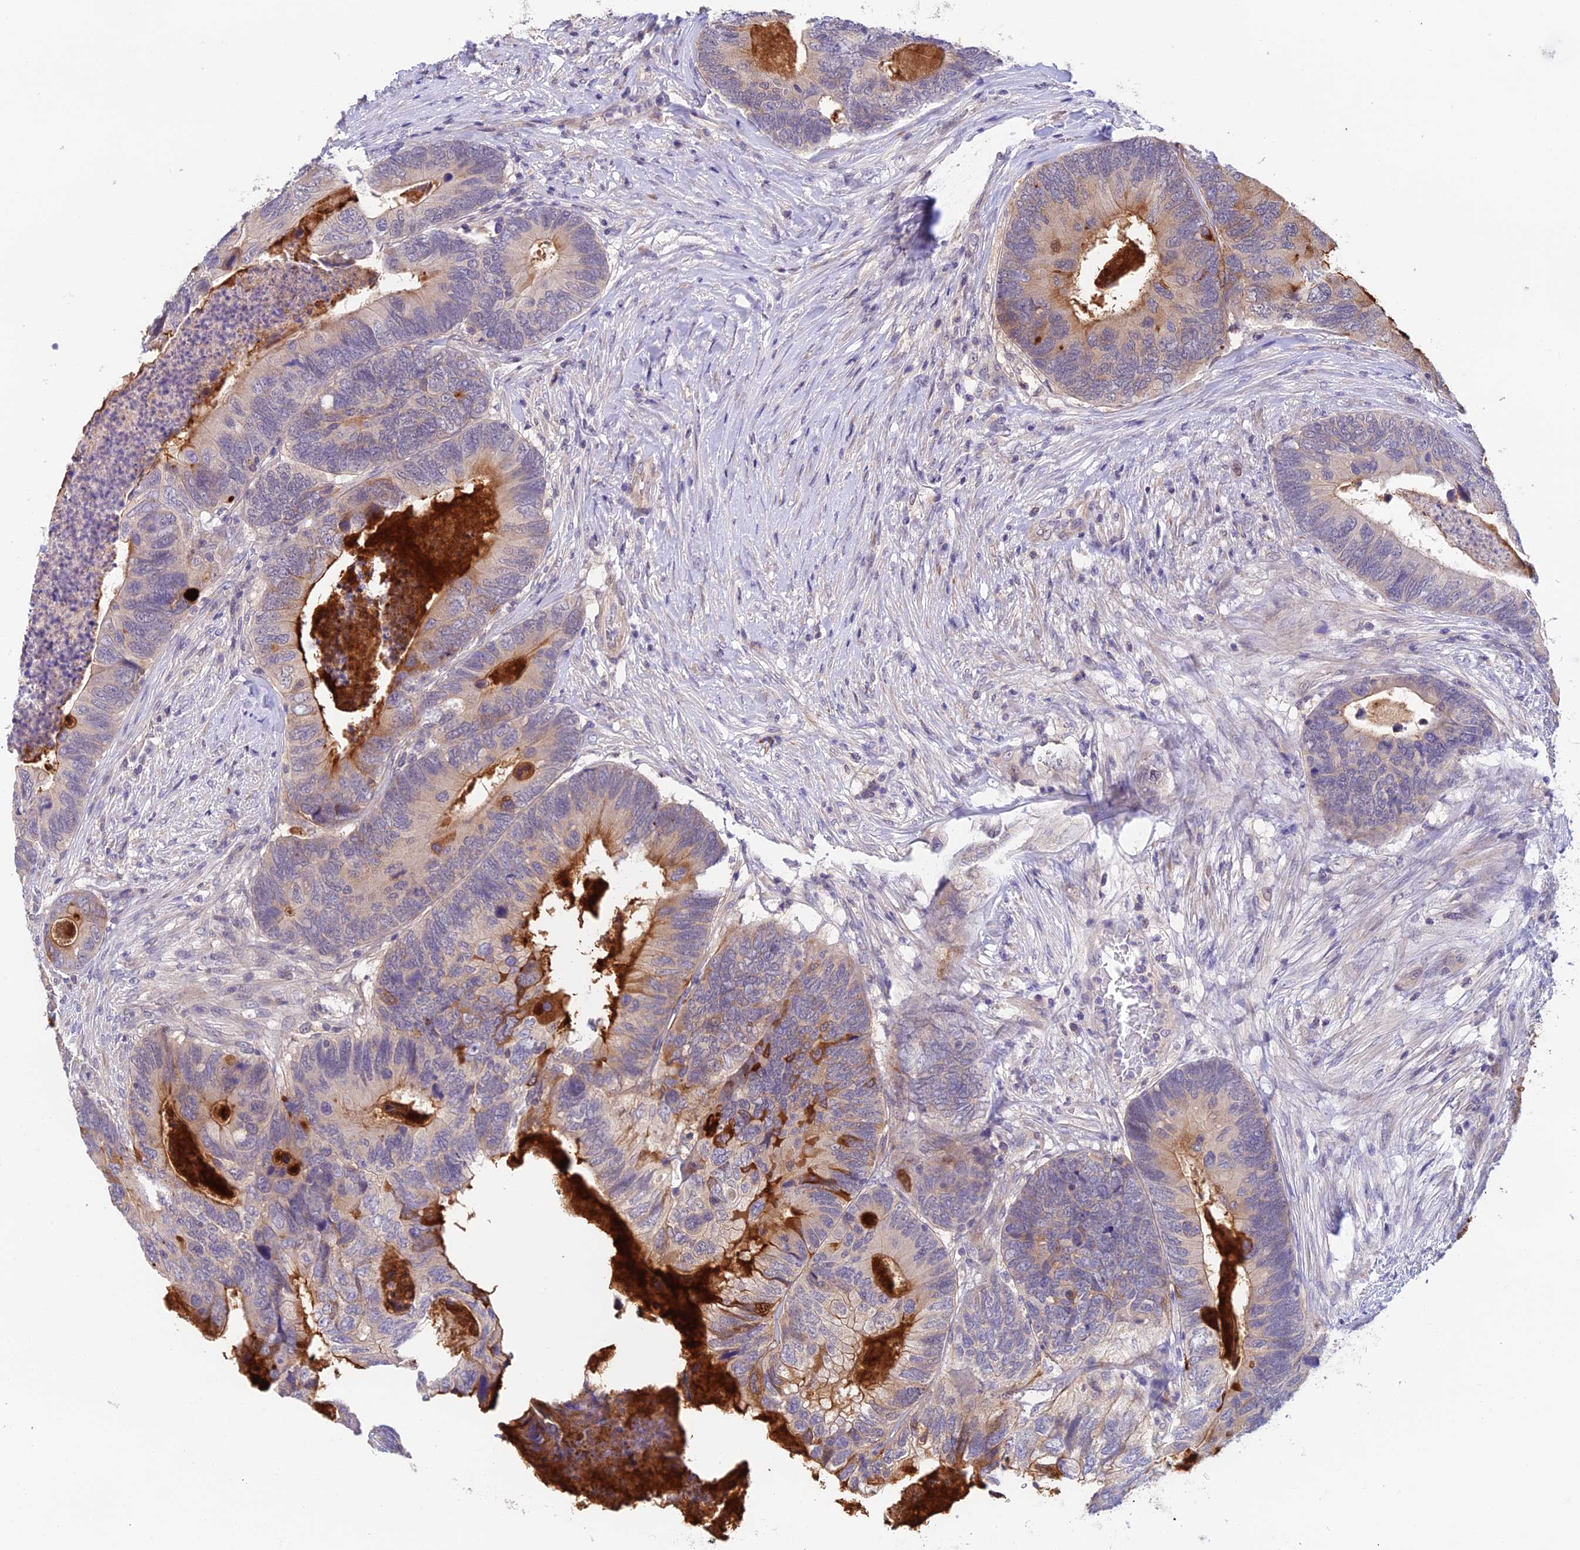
{"staining": {"intensity": "moderate", "quantity": "<25%", "location": "cytoplasmic/membranous"}, "tissue": "colorectal cancer", "cell_type": "Tumor cells", "image_type": "cancer", "snomed": [{"axis": "morphology", "description": "Adenocarcinoma, NOS"}, {"axis": "topography", "description": "Colon"}], "caption": "Brown immunohistochemical staining in adenocarcinoma (colorectal) shows moderate cytoplasmic/membranous expression in about <25% of tumor cells.", "gene": "CWH43", "patient": {"sex": "female", "age": 67}}